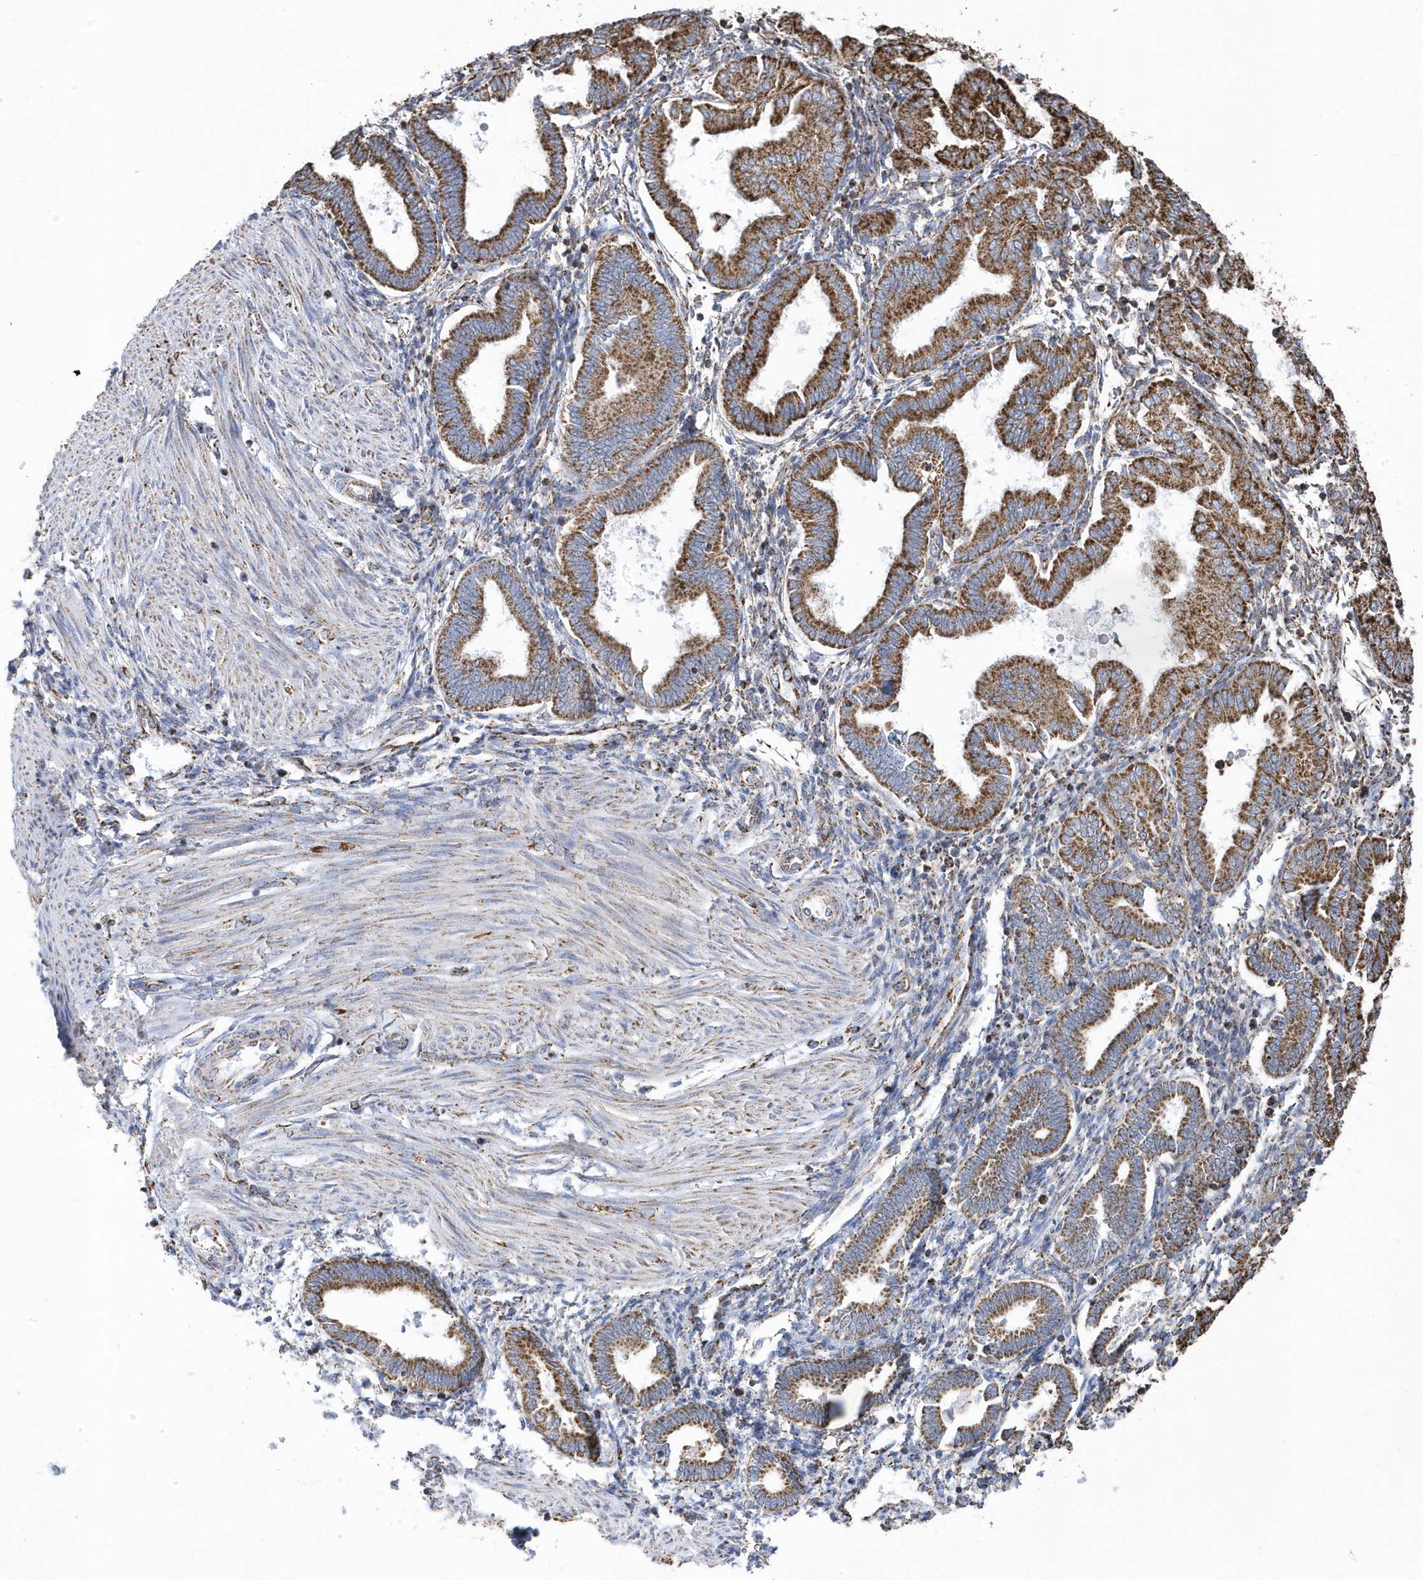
{"staining": {"intensity": "moderate", "quantity": "<25%", "location": "cytoplasmic/membranous"}, "tissue": "endometrium", "cell_type": "Cells in endometrial stroma", "image_type": "normal", "snomed": [{"axis": "morphology", "description": "Normal tissue, NOS"}, {"axis": "topography", "description": "Endometrium"}], "caption": "IHC photomicrograph of benign endometrium: human endometrium stained using immunohistochemistry demonstrates low levels of moderate protein expression localized specifically in the cytoplasmic/membranous of cells in endometrial stroma, appearing as a cytoplasmic/membranous brown color.", "gene": "GTPBP8", "patient": {"sex": "female", "age": 53}}